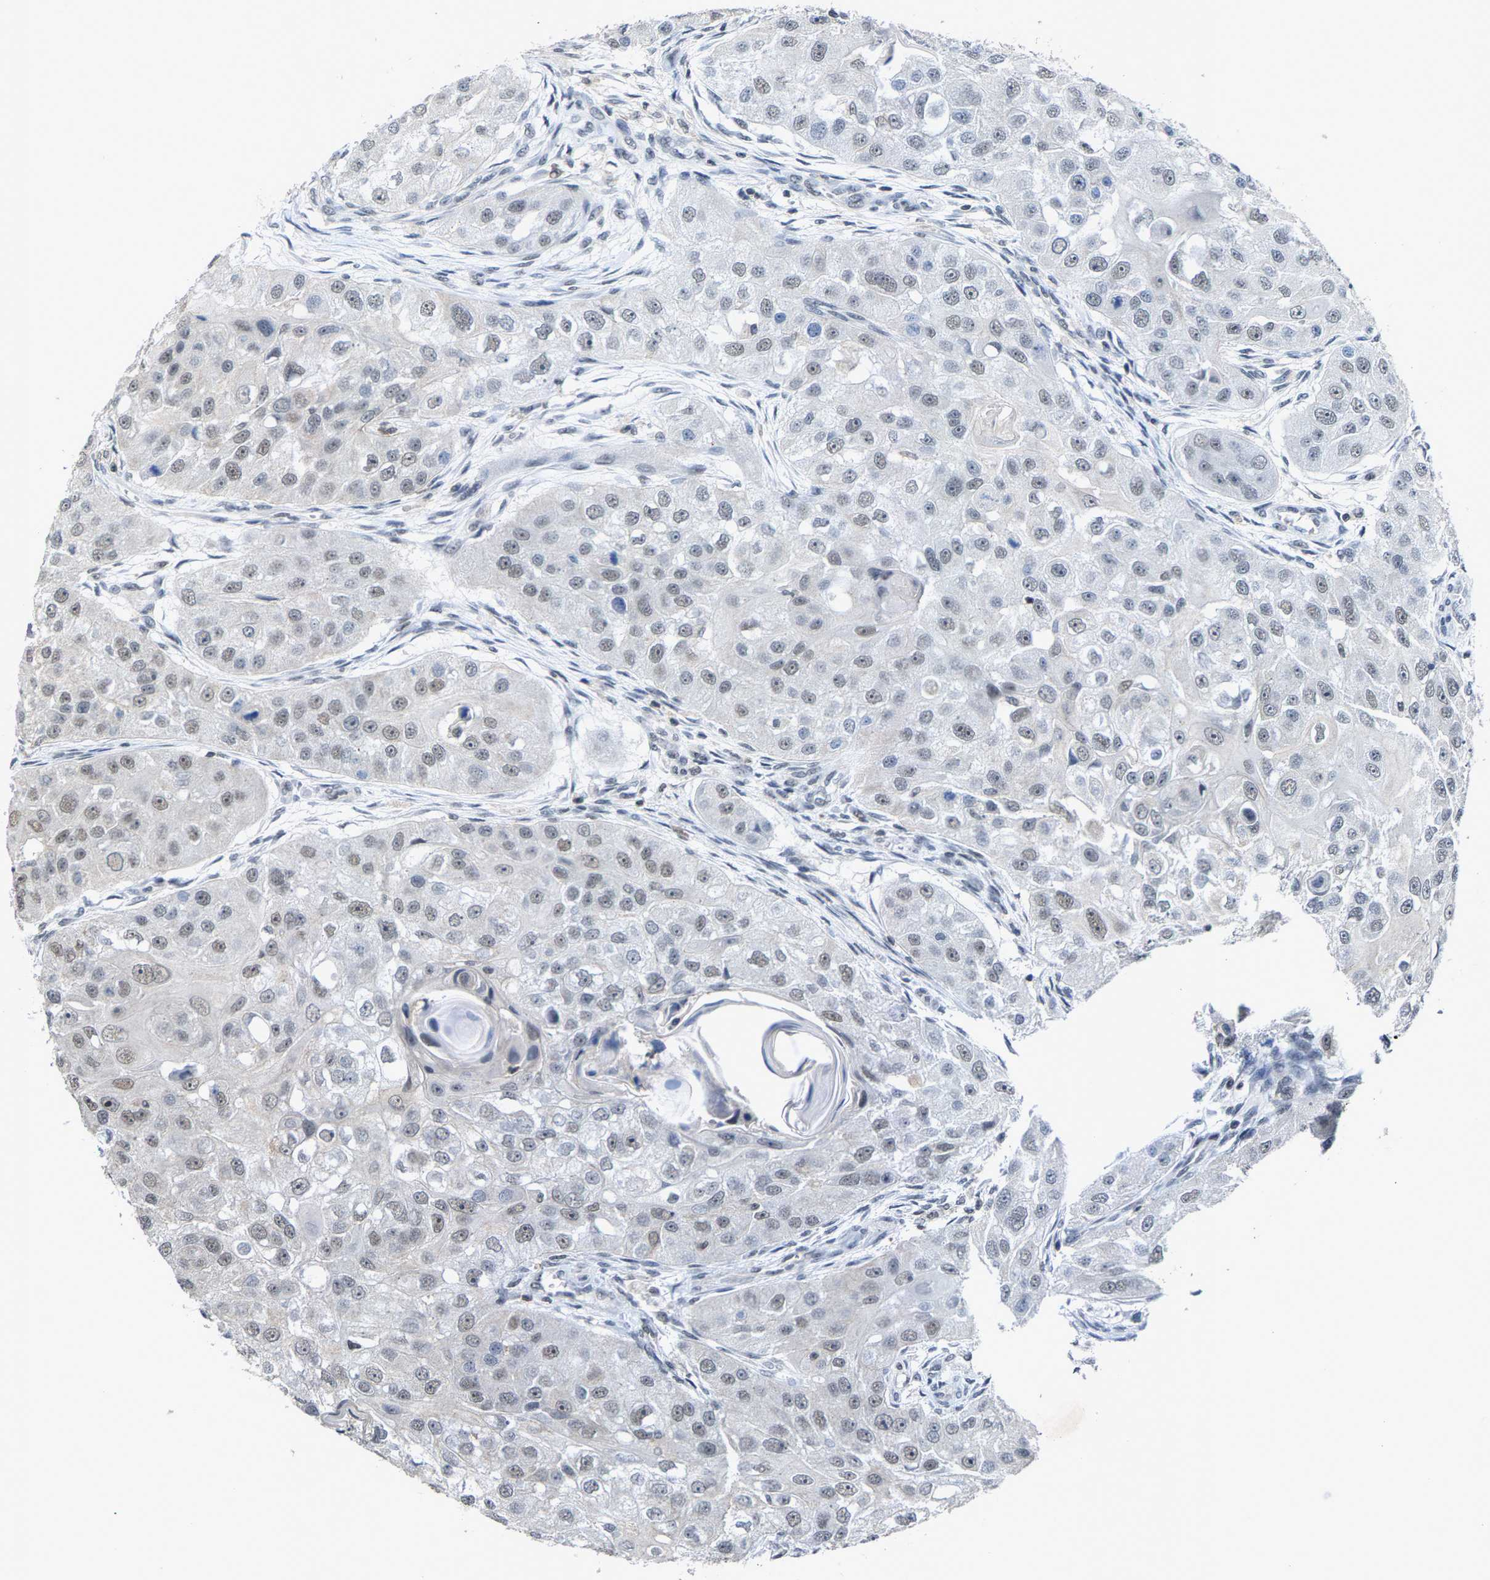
{"staining": {"intensity": "negative", "quantity": "none", "location": "none"}, "tissue": "head and neck cancer", "cell_type": "Tumor cells", "image_type": "cancer", "snomed": [{"axis": "morphology", "description": "Normal tissue, NOS"}, {"axis": "morphology", "description": "Squamous cell carcinoma, NOS"}, {"axis": "topography", "description": "Skeletal muscle"}, {"axis": "topography", "description": "Head-Neck"}], "caption": "Protein analysis of head and neck cancer shows no significant positivity in tumor cells. (DAB (3,3'-diaminobenzidine) immunohistochemistry with hematoxylin counter stain).", "gene": "FGD3", "patient": {"sex": "male", "age": 51}}